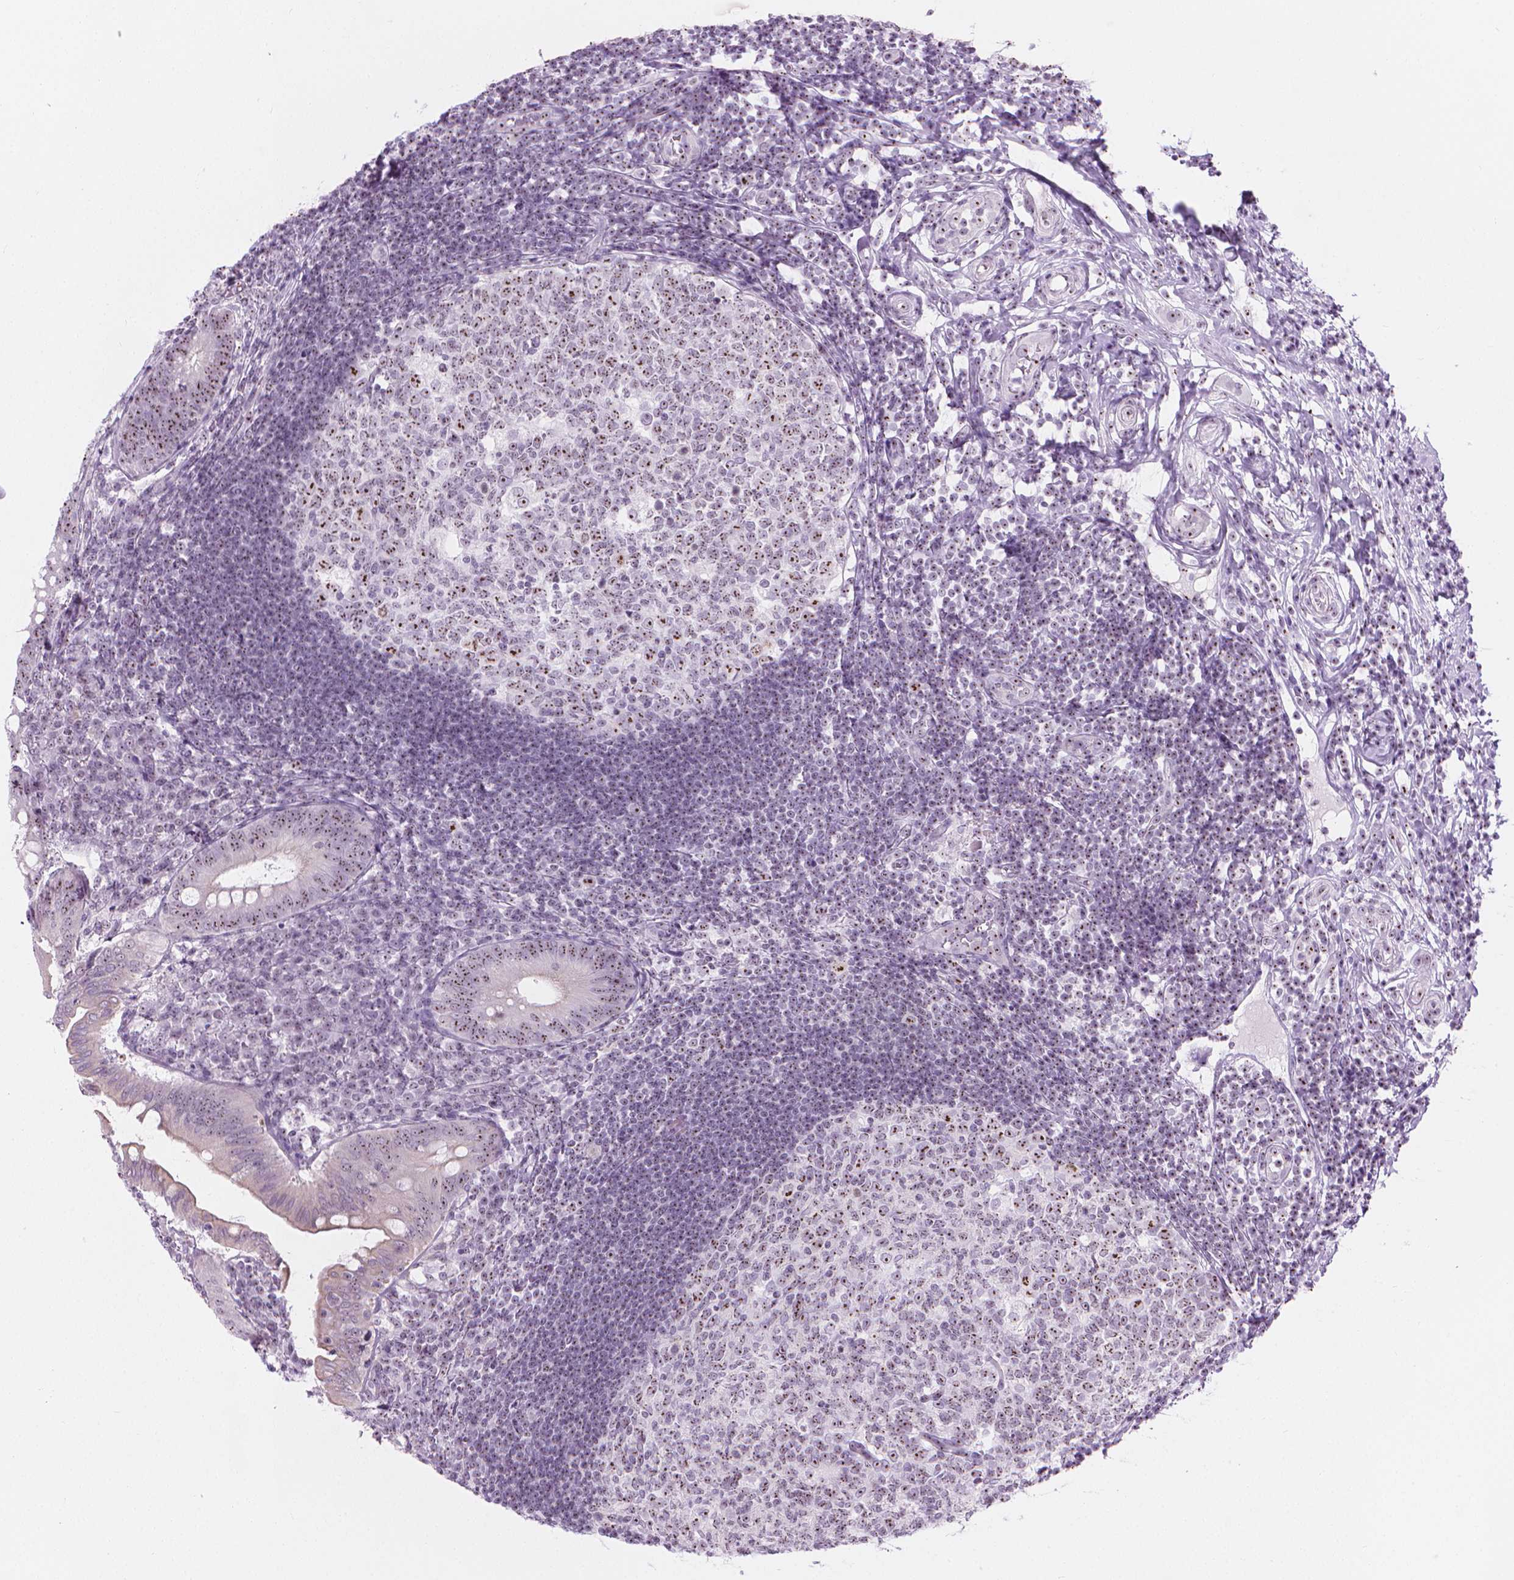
{"staining": {"intensity": "moderate", "quantity": ">75%", "location": "nuclear"}, "tissue": "appendix", "cell_type": "Glandular cells", "image_type": "normal", "snomed": [{"axis": "morphology", "description": "Normal tissue, NOS"}, {"axis": "morphology", "description": "Inflammation, NOS"}, {"axis": "topography", "description": "Appendix"}], "caption": "Brown immunohistochemical staining in benign appendix displays moderate nuclear positivity in about >75% of glandular cells.", "gene": "NOL7", "patient": {"sex": "male", "age": 16}}